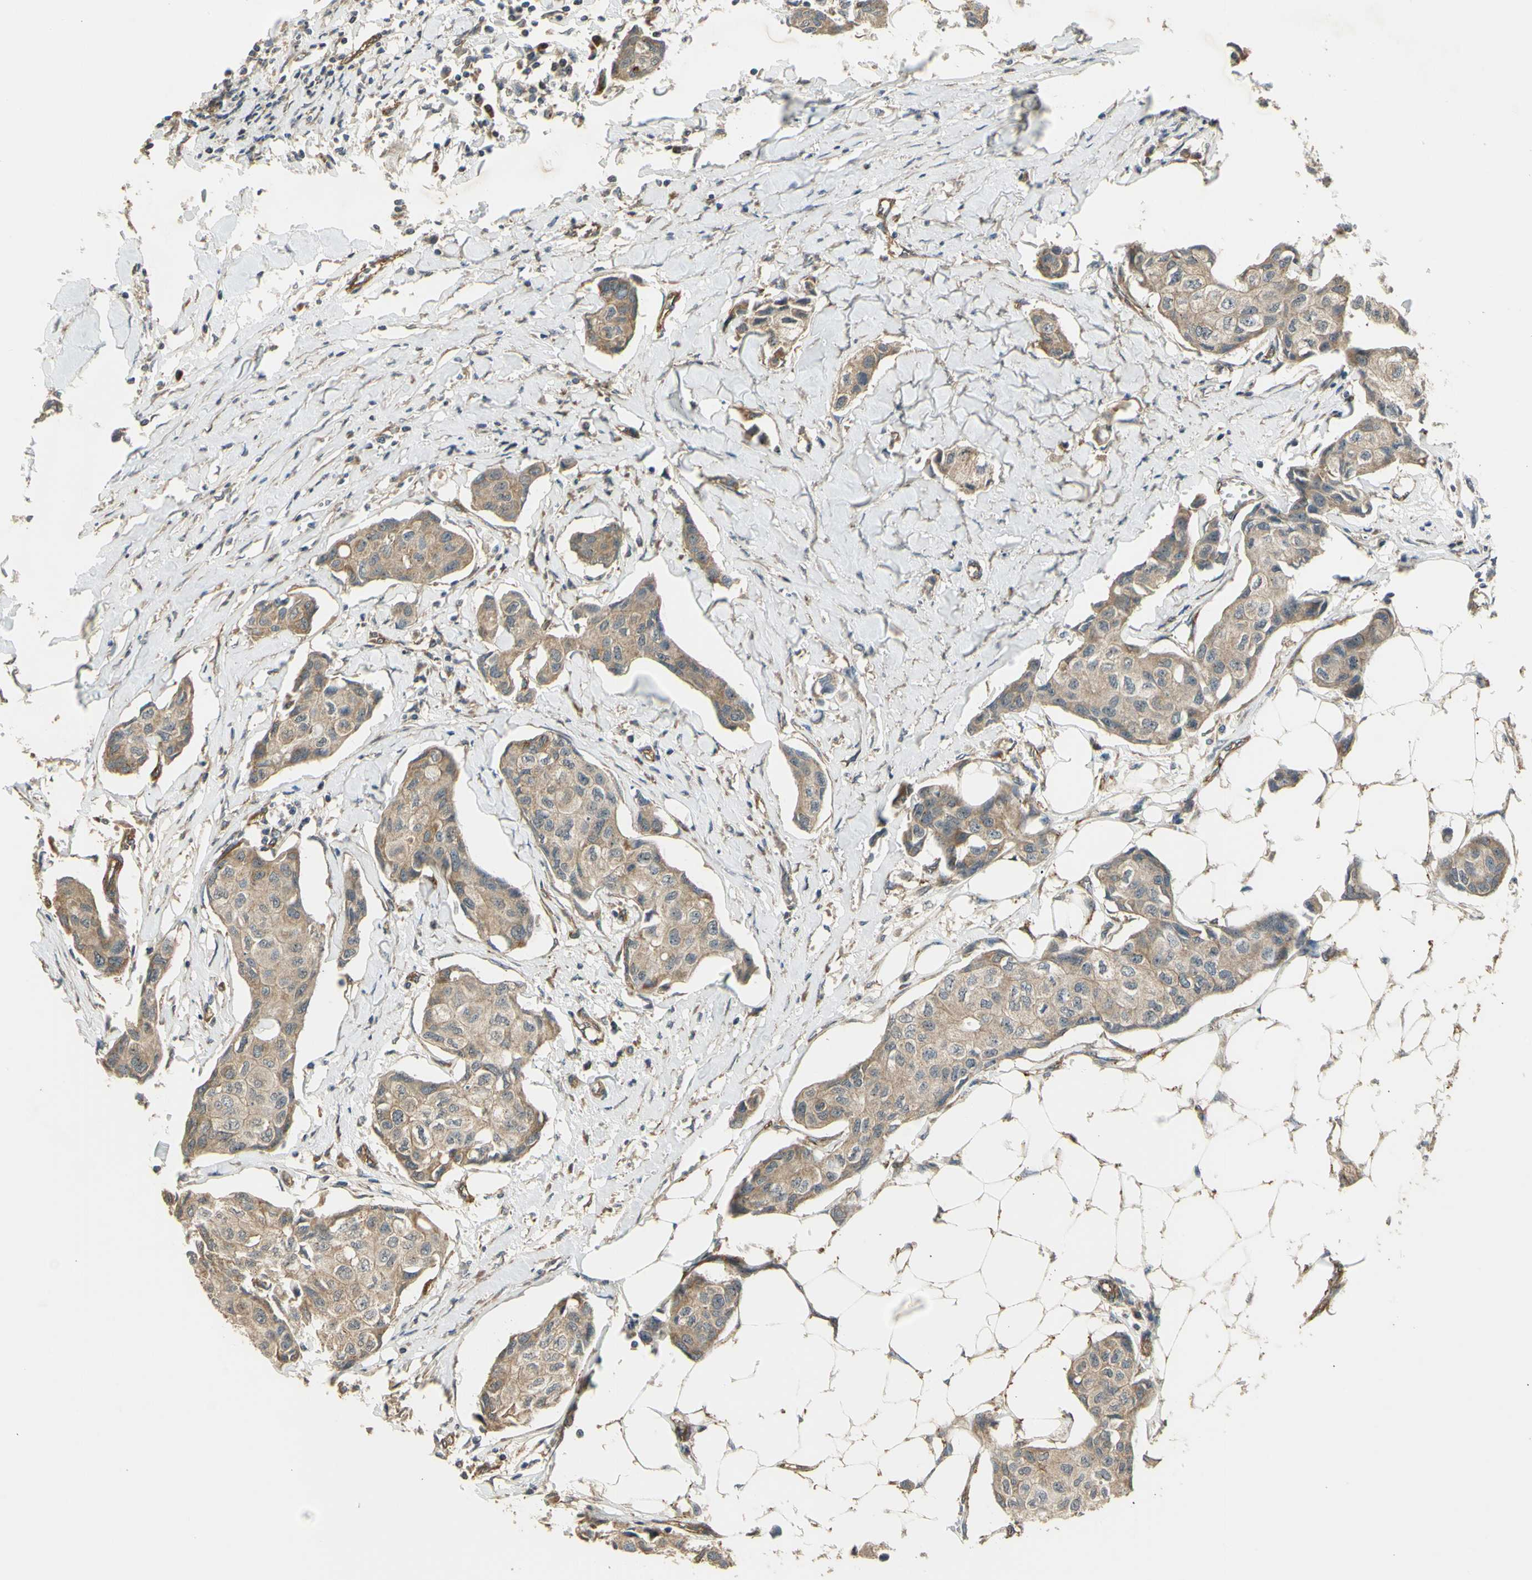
{"staining": {"intensity": "moderate", "quantity": ">75%", "location": "cytoplasmic/membranous"}, "tissue": "breast cancer", "cell_type": "Tumor cells", "image_type": "cancer", "snomed": [{"axis": "morphology", "description": "Duct carcinoma"}, {"axis": "topography", "description": "Breast"}], "caption": "This is an image of immunohistochemistry staining of breast cancer, which shows moderate positivity in the cytoplasmic/membranous of tumor cells.", "gene": "EFNB2", "patient": {"sex": "female", "age": 80}}